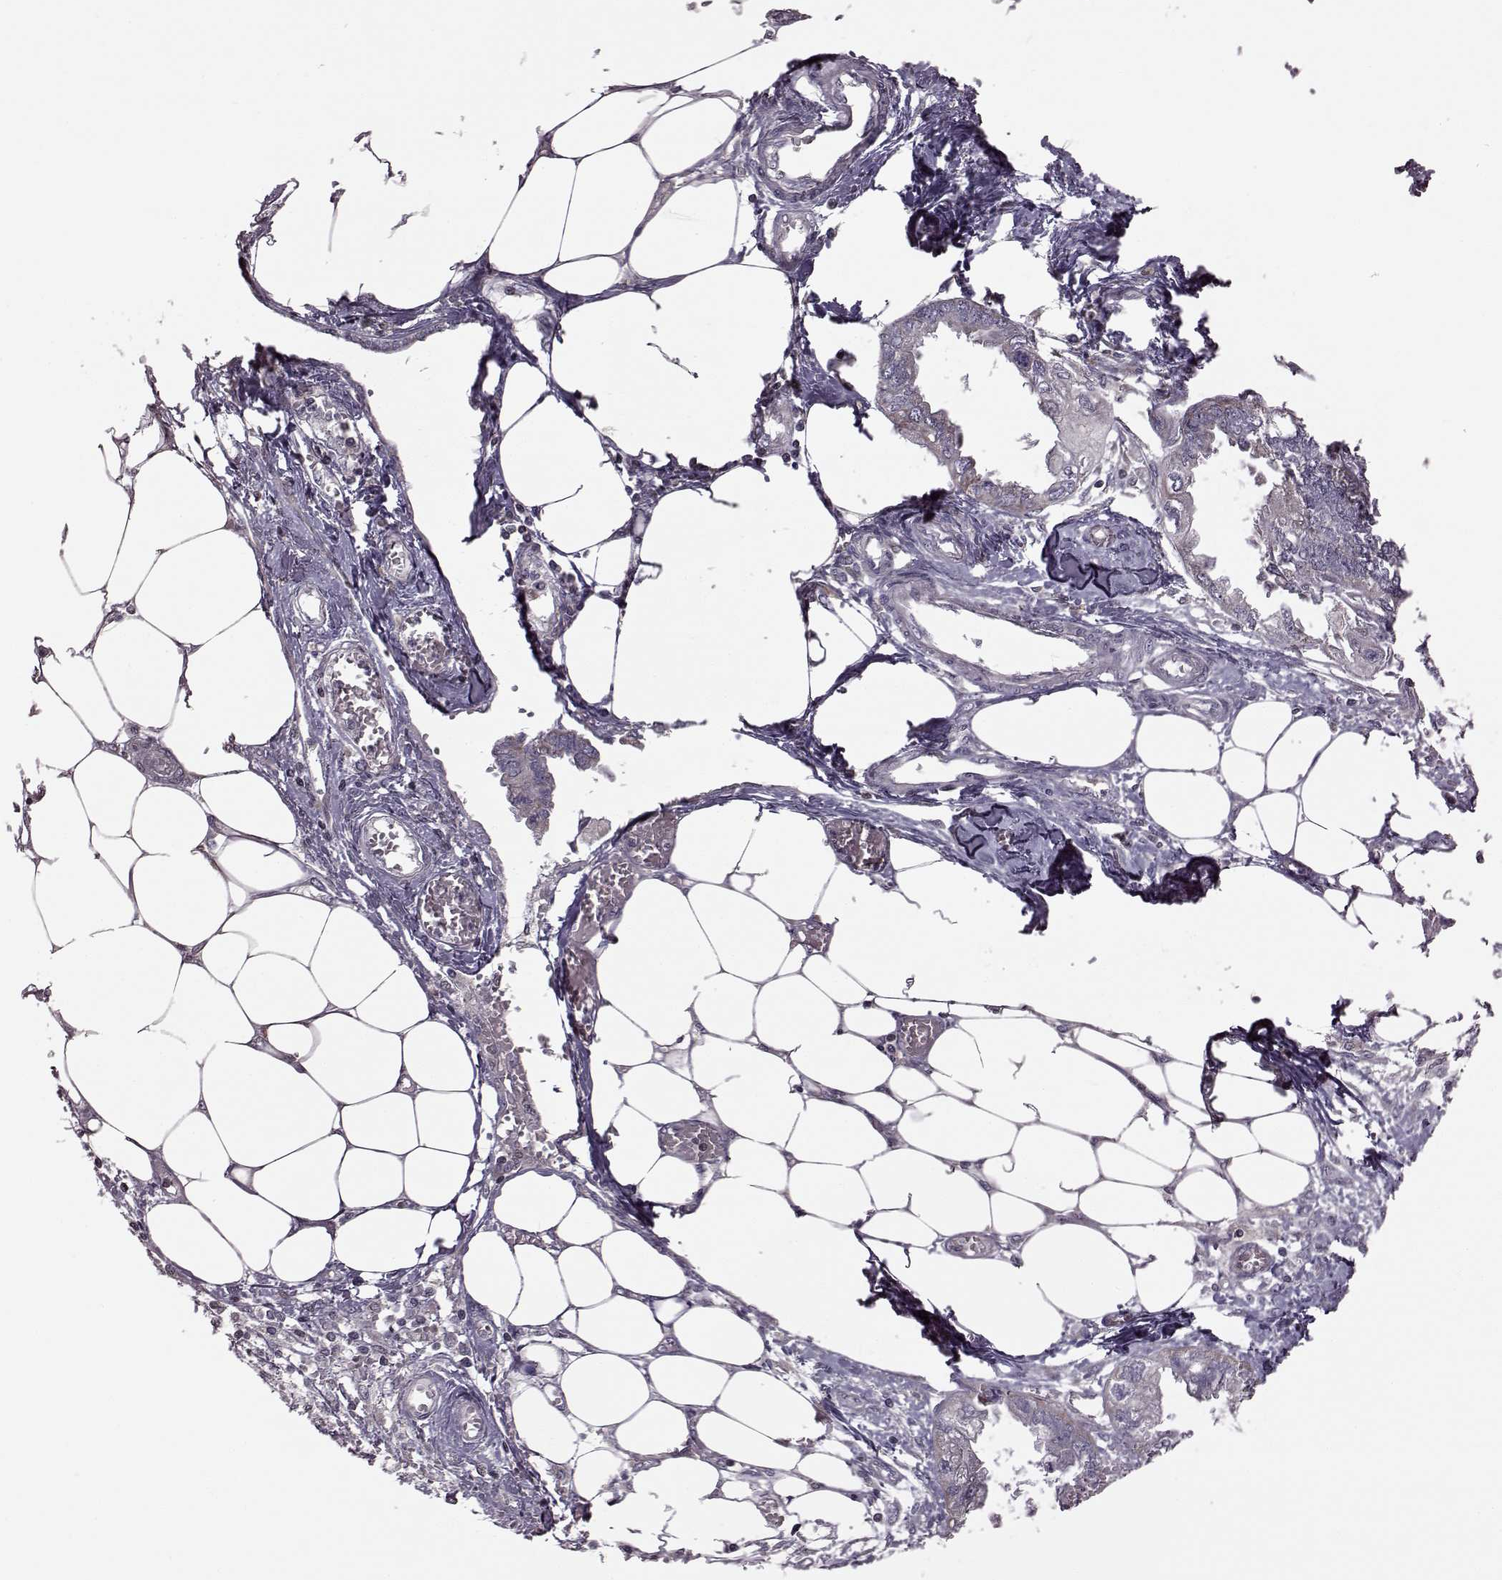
{"staining": {"intensity": "negative", "quantity": "none", "location": "none"}, "tissue": "endometrial cancer", "cell_type": "Tumor cells", "image_type": "cancer", "snomed": [{"axis": "morphology", "description": "Adenocarcinoma, NOS"}, {"axis": "morphology", "description": "Adenocarcinoma, metastatic, NOS"}, {"axis": "topography", "description": "Adipose tissue"}, {"axis": "topography", "description": "Endometrium"}], "caption": "Endometrial adenocarcinoma was stained to show a protein in brown. There is no significant staining in tumor cells.", "gene": "DOK2", "patient": {"sex": "female", "age": 67}}